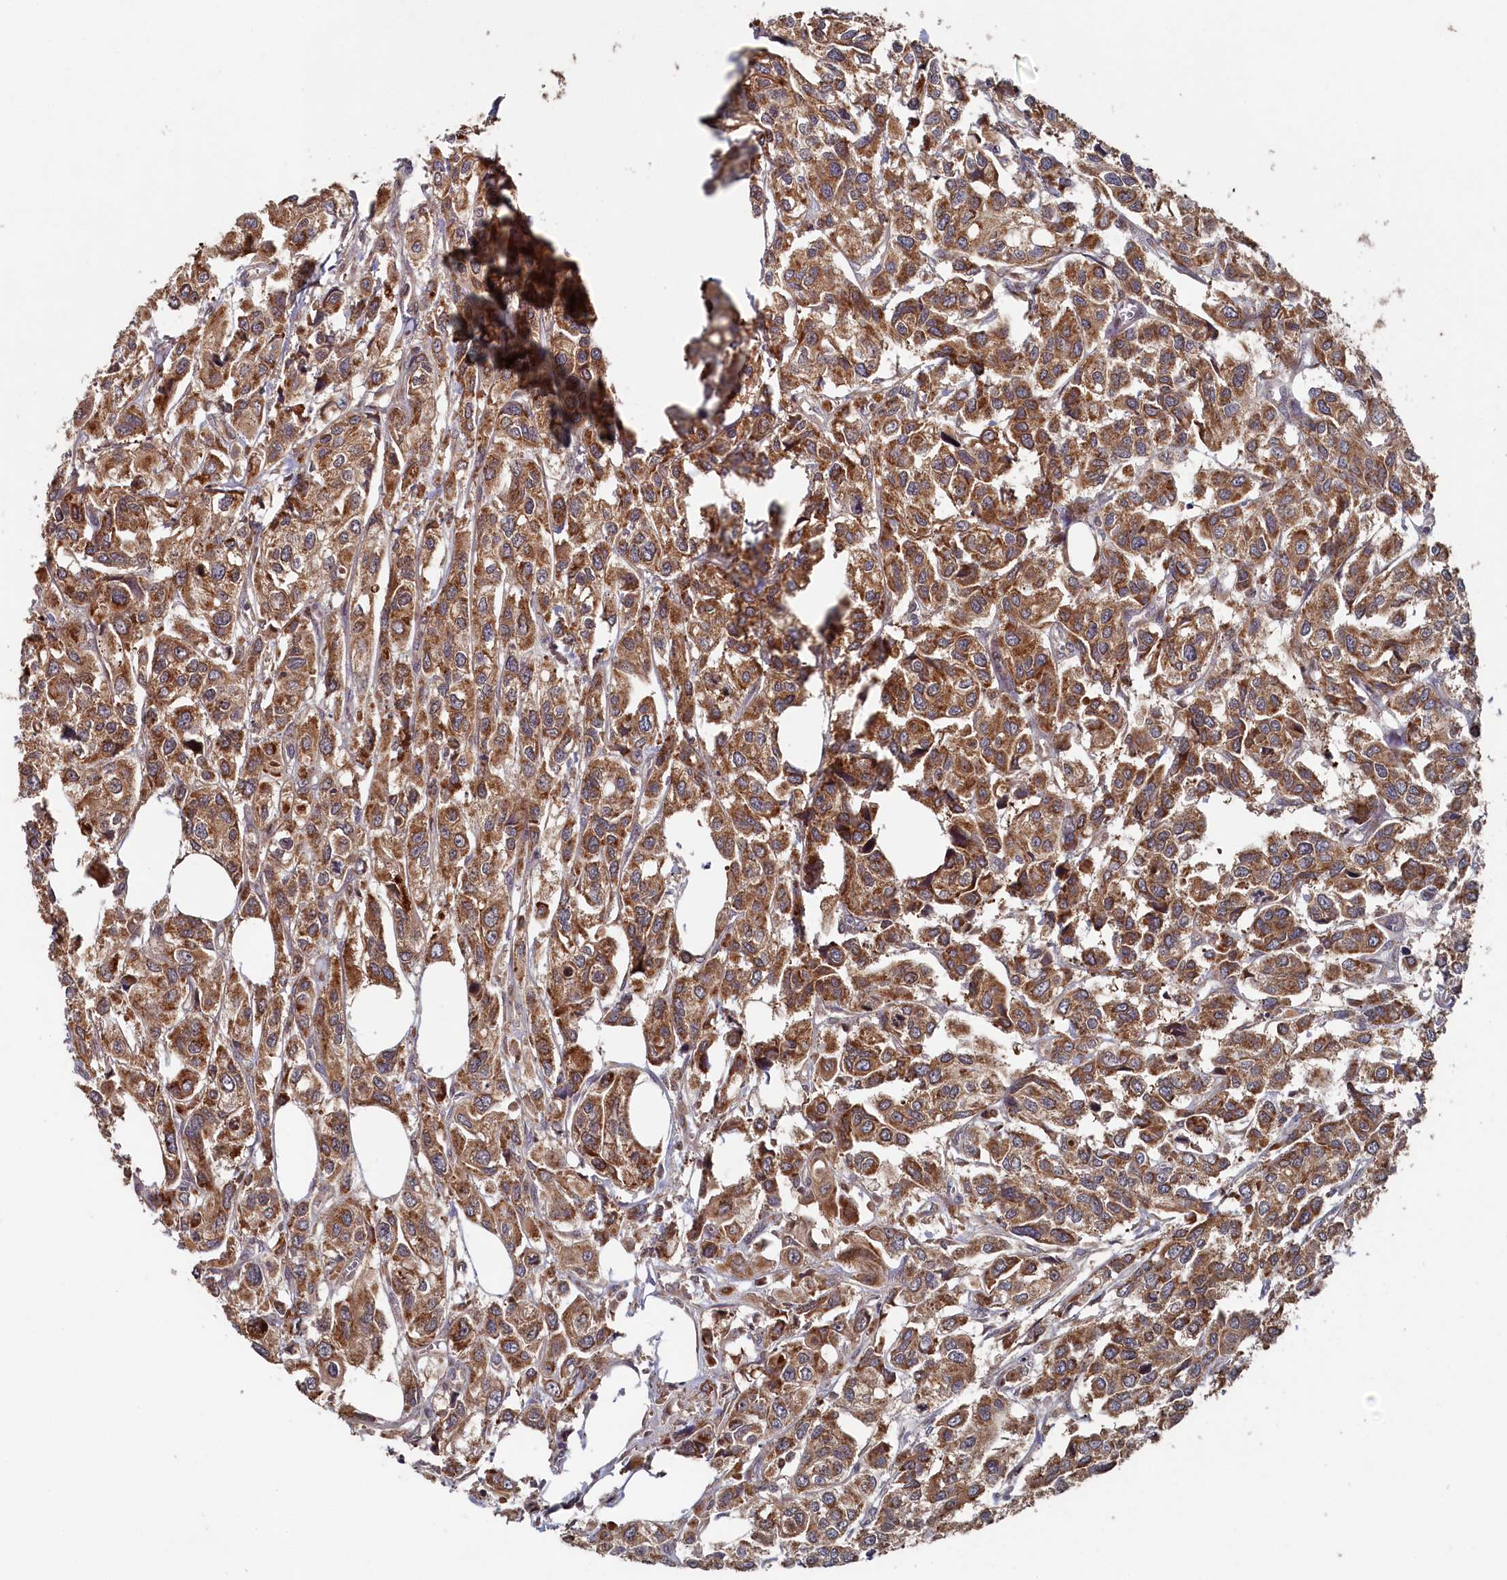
{"staining": {"intensity": "strong", "quantity": ">75%", "location": "cytoplasmic/membranous"}, "tissue": "urothelial cancer", "cell_type": "Tumor cells", "image_type": "cancer", "snomed": [{"axis": "morphology", "description": "Urothelial carcinoma, High grade"}, {"axis": "topography", "description": "Urinary bladder"}], "caption": "An immunohistochemistry histopathology image of tumor tissue is shown. Protein staining in brown highlights strong cytoplasmic/membranous positivity in urothelial cancer within tumor cells. (DAB IHC, brown staining for protein, blue staining for nuclei).", "gene": "WAPL", "patient": {"sex": "male", "age": 67}}